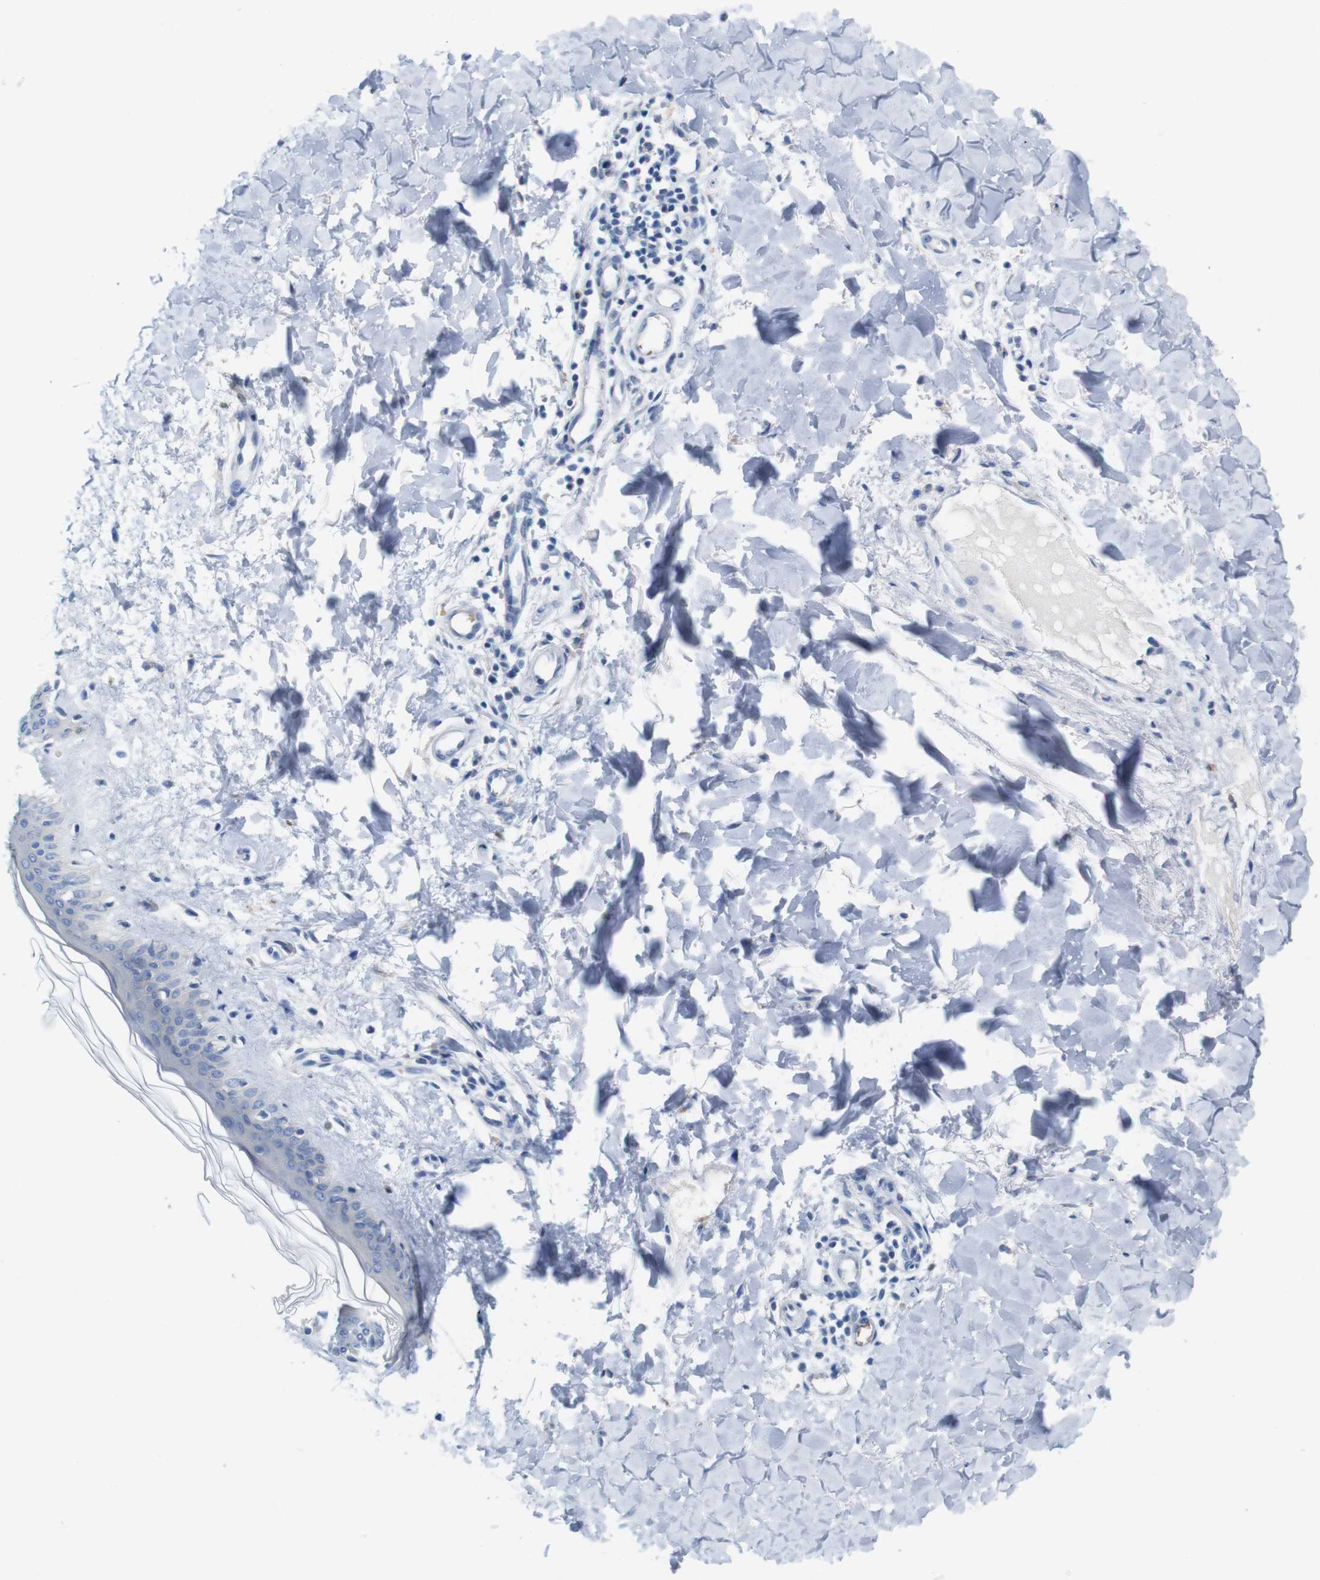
{"staining": {"intensity": "negative", "quantity": "none", "location": "none"}, "tissue": "skin", "cell_type": "Fibroblasts", "image_type": "normal", "snomed": [{"axis": "morphology", "description": "Normal tissue, NOS"}, {"axis": "topography", "description": "Skin"}], "caption": "Immunohistochemistry image of benign skin: skin stained with DAB (3,3'-diaminobenzidine) demonstrates no significant protein expression in fibroblasts. (DAB IHC, high magnification).", "gene": "IGSF8", "patient": {"sex": "female", "age": 41}}